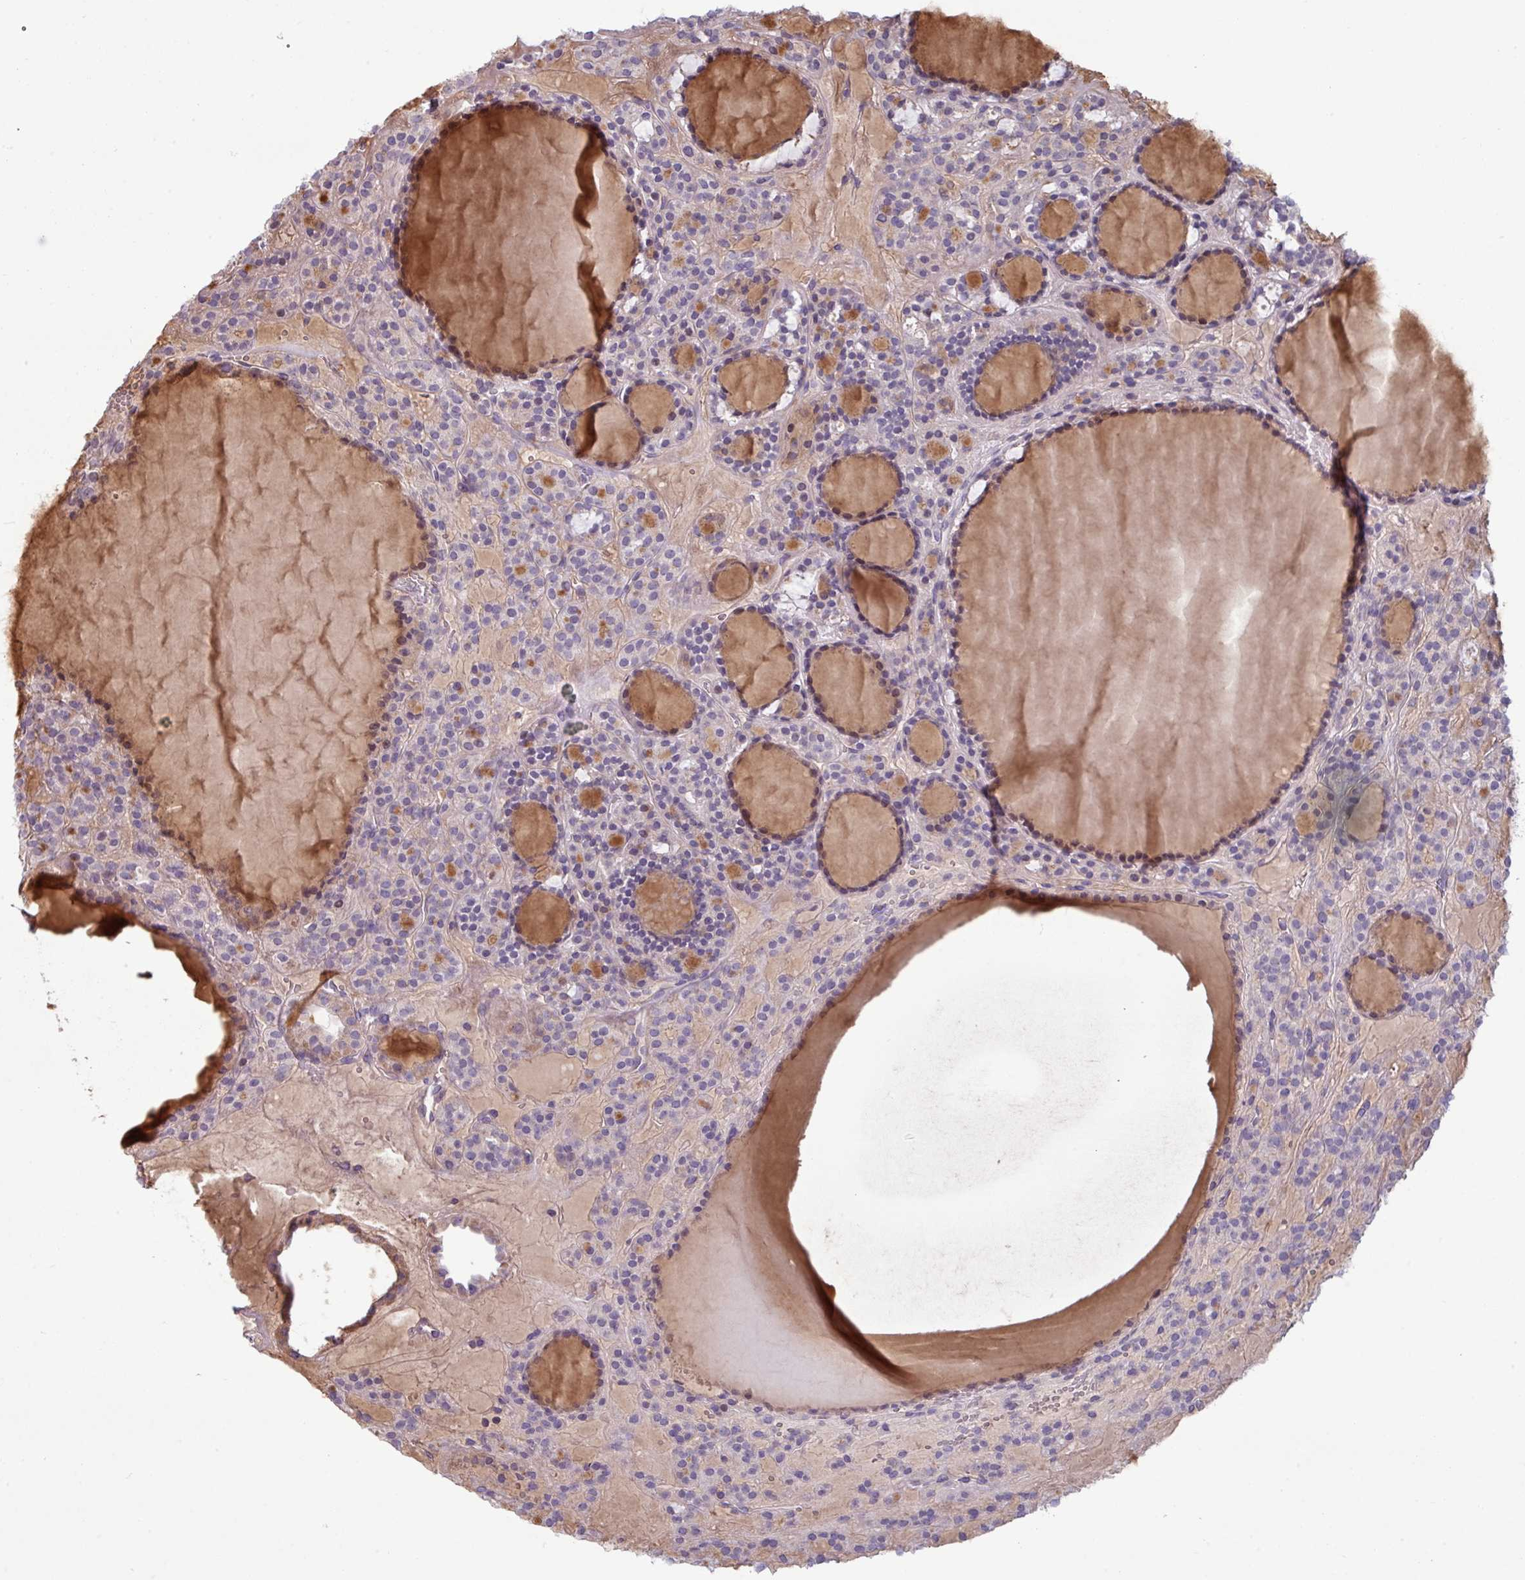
{"staining": {"intensity": "negative", "quantity": "none", "location": "none"}, "tissue": "thyroid cancer", "cell_type": "Tumor cells", "image_type": "cancer", "snomed": [{"axis": "morphology", "description": "Follicular adenoma carcinoma, NOS"}, {"axis": "topography", "description": "Thyroid gland"}], "caption": "Tumor cells are negative for protein expression in human follicular adenoma carcinoma (thyroid).", "gene": "IRGC", "patient": {"sex": "female", "age": 63}}